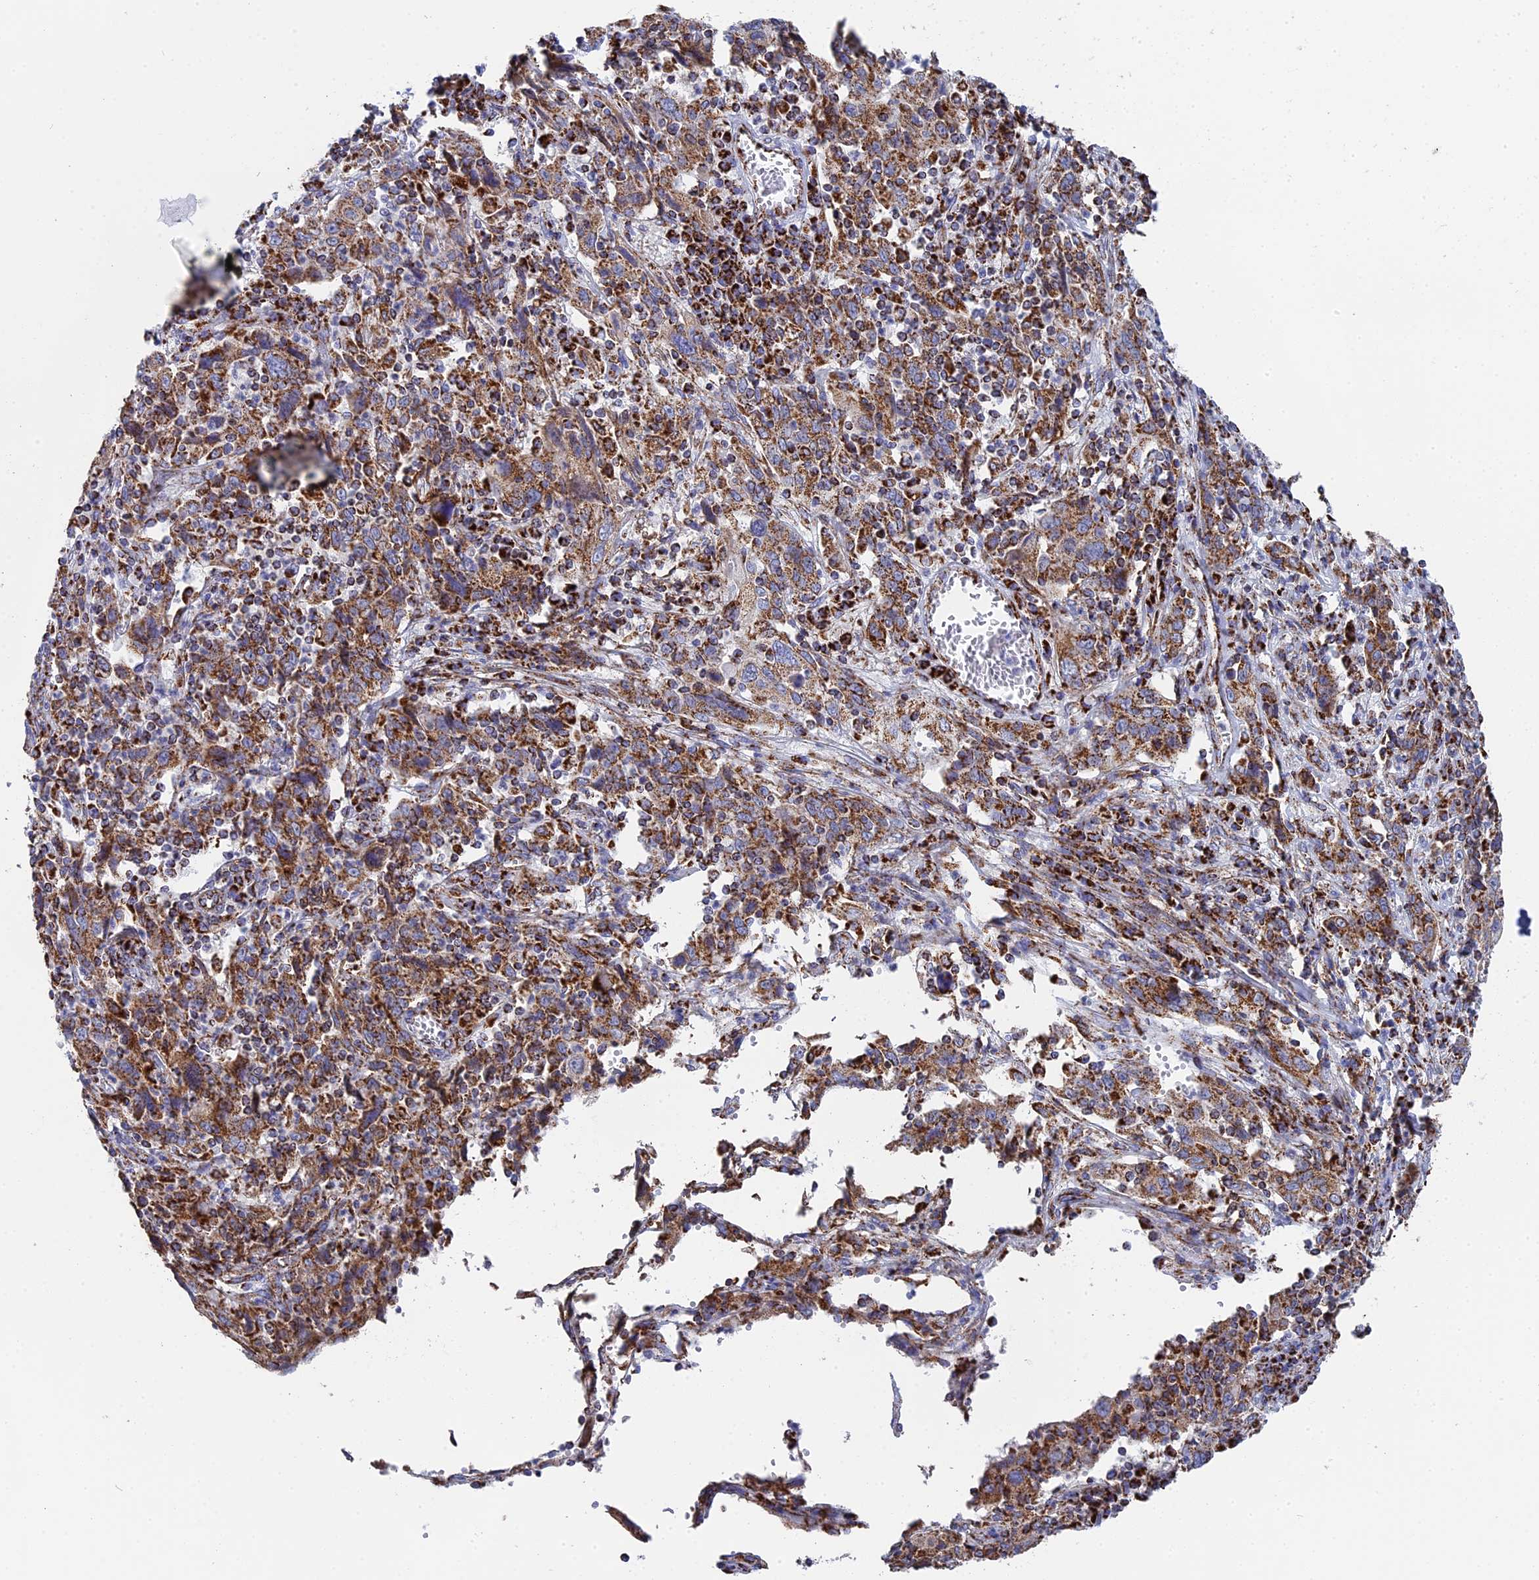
{"staining": {"intensity": "moderate", "quantity": ">75%", "location": "cytoplasmic/membranous"}, "tissue": "cervical cancer", "cell_type": "Tumor cells", "image_type": "cancer", "snomed": [{"axis": "morphology", "description": "Squamous cell carcinoma, NOS"}, {"axis": "topography", "description": "Cervix"}], "caption": "This histopathology image displays immunohistochemistry (IHC) staining of cervical cancer (squamous cell carcinoma), with medium moderate cytoplasmic/membranous staining in approximately >75% of tumor cells.", "gene": "NDUFA5", "patient": {"sex": "female", "age": 46}}